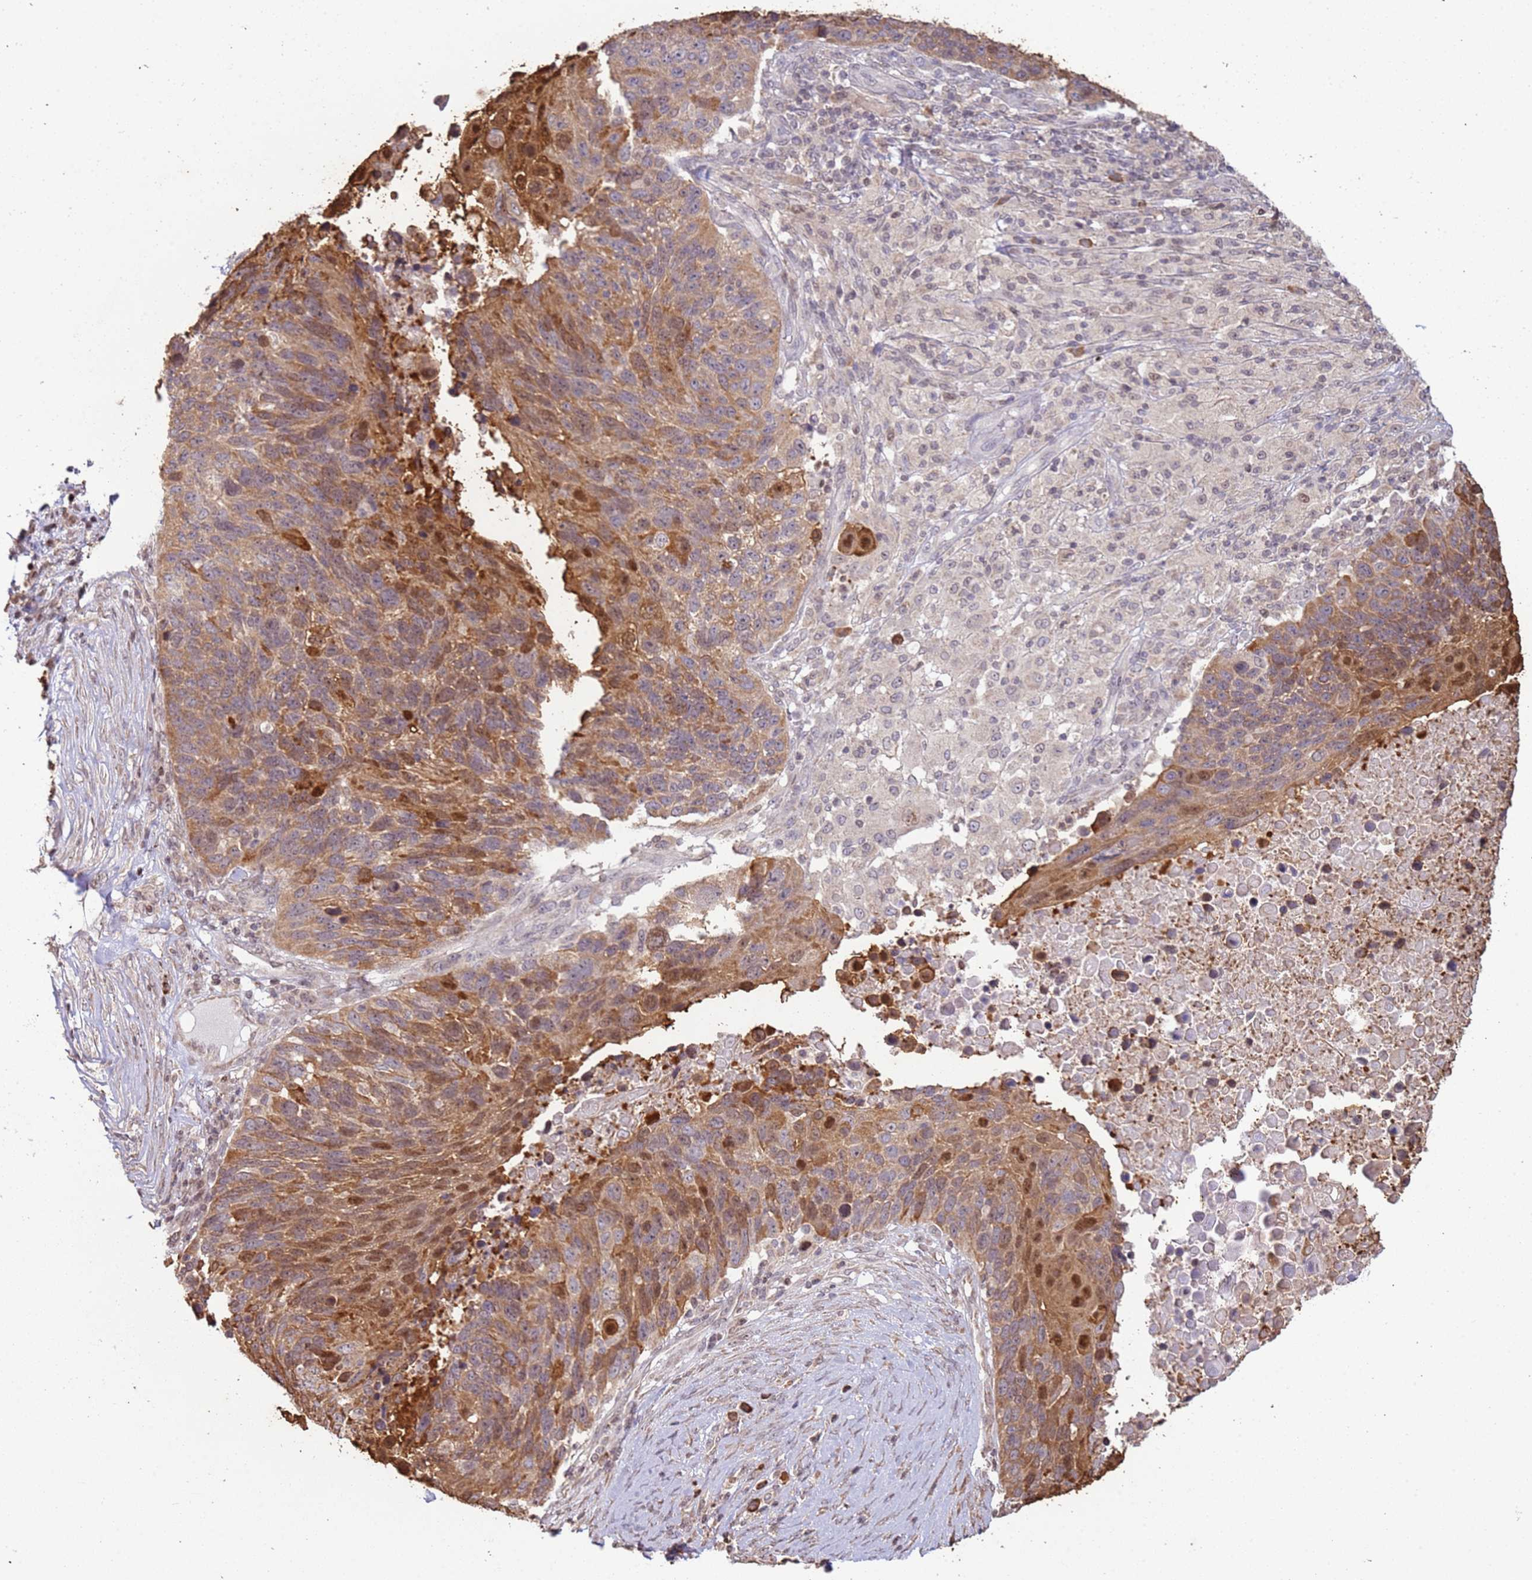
{"staining": {"intensity": "moderate", "quantity": ">75%", "location": "cytoplasmic/membranous"}, "tissue": "lung cancer", "cell_type": "Tumor cells", "image_type": "cancer", "snomed": [{"axis": "morphology", "description": "Normal tissue, NOS"}, {"axis": "morphology", "description": "Squamous cell carcinoma, NOS"}, {"axis": "topography", "description": "Lymph node"}, {"axis": "topography", "description": "Lung"}], "caption": "Protein analysis of lung cancer (squamous cell carcinoma) tissue shows moderate cytoplasmic/membranous positivity in approximately >75% of tumor cells. (brown staining indicates protein expression, while blue staining denotes nuclei).", "gene": "SCAF1", "patient": {"sex": "male", "age": 66}}